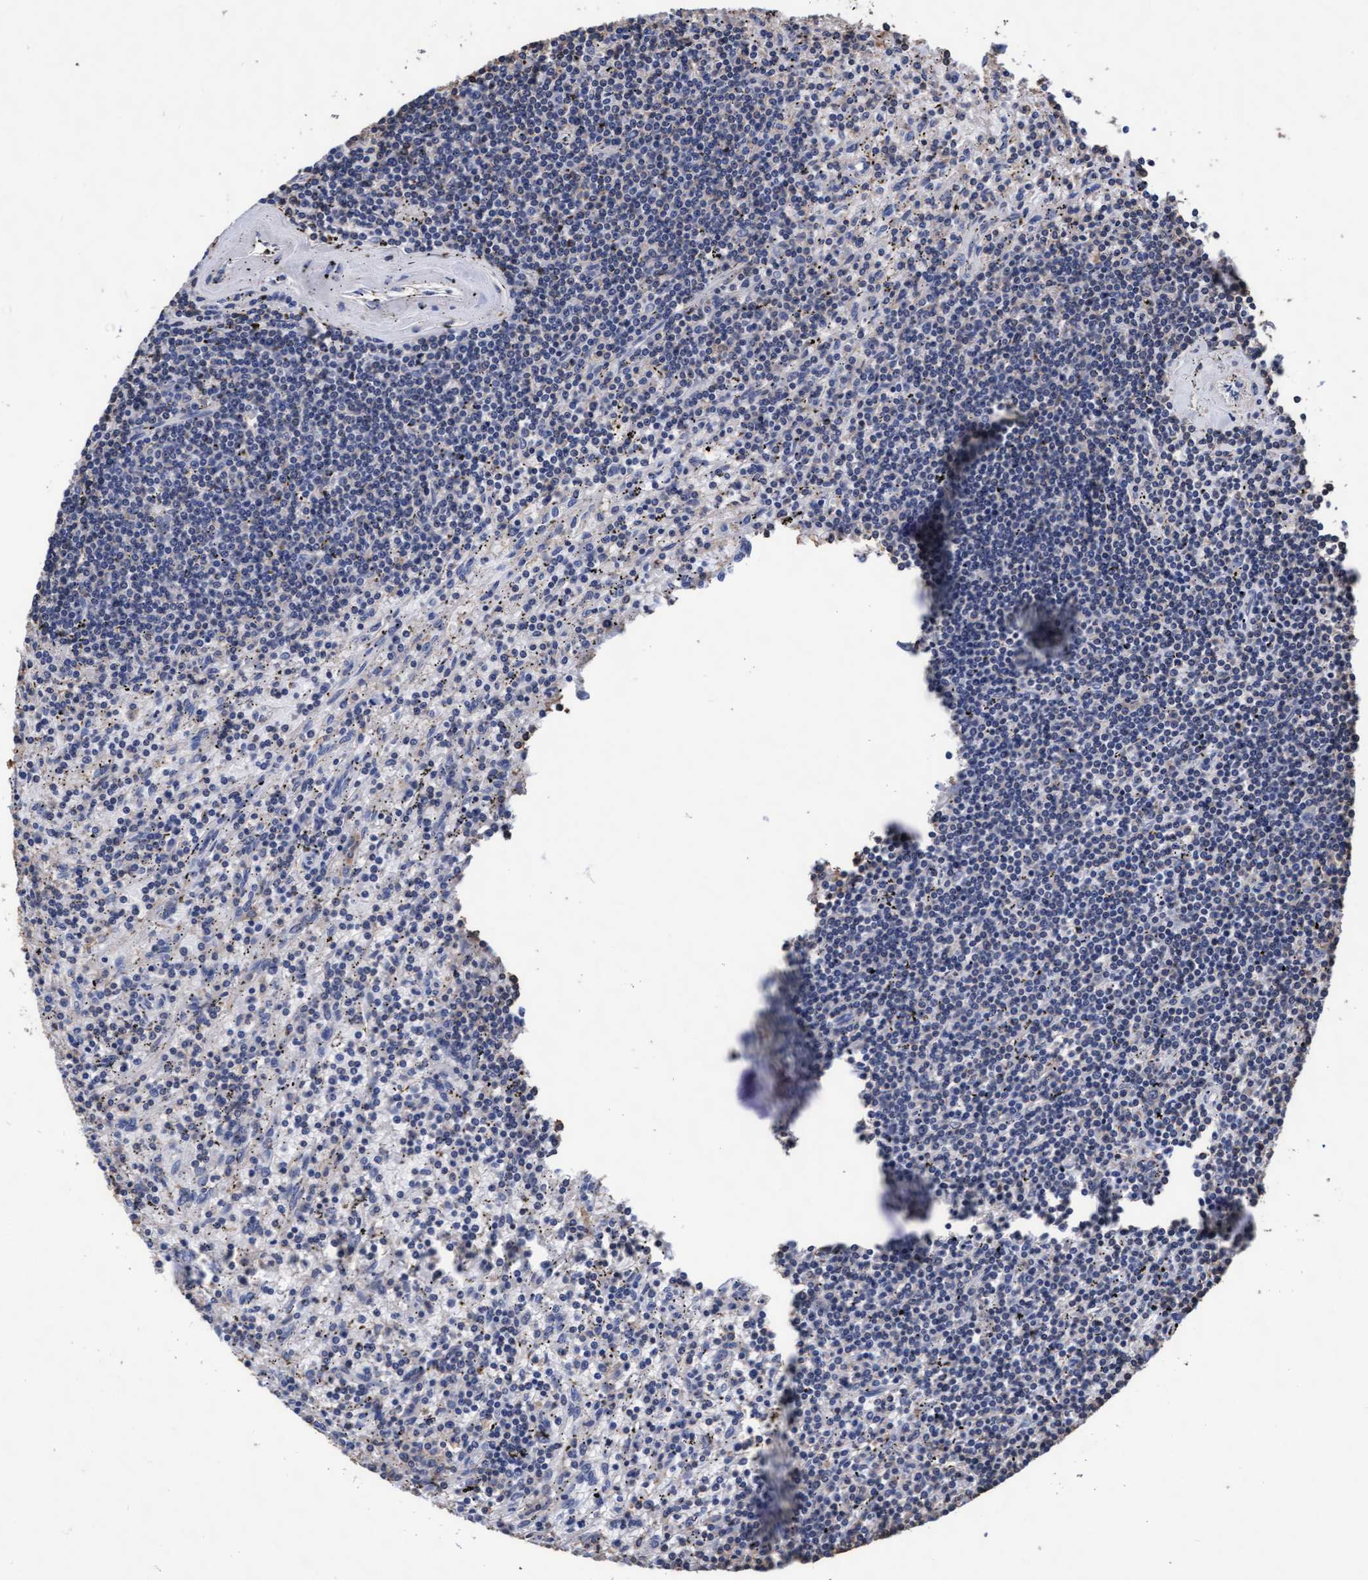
{"staining": {"intensity": "weak", "quantity": "<25%", "location": "cytoplasmic/membranous"}, "tissue": "lymphoma", "cell_type": "Tumor cells", "image_type": "cancer", "snomed": [{"axis": "morphology", "description": "Malignant lymphoma, non-Hodgkin's type, Low grade"}, {"axis": "topography", "description": "Spleen"}], "caption": "A high-resolution micrograph shows IHC staining of malignant lymphoma, non-Hodgkin's type (low-grade), which demonstrates no significant expression in tumor cells.", "gene": "GRHPR", "patient": {"sex": "male", "age": 76}}